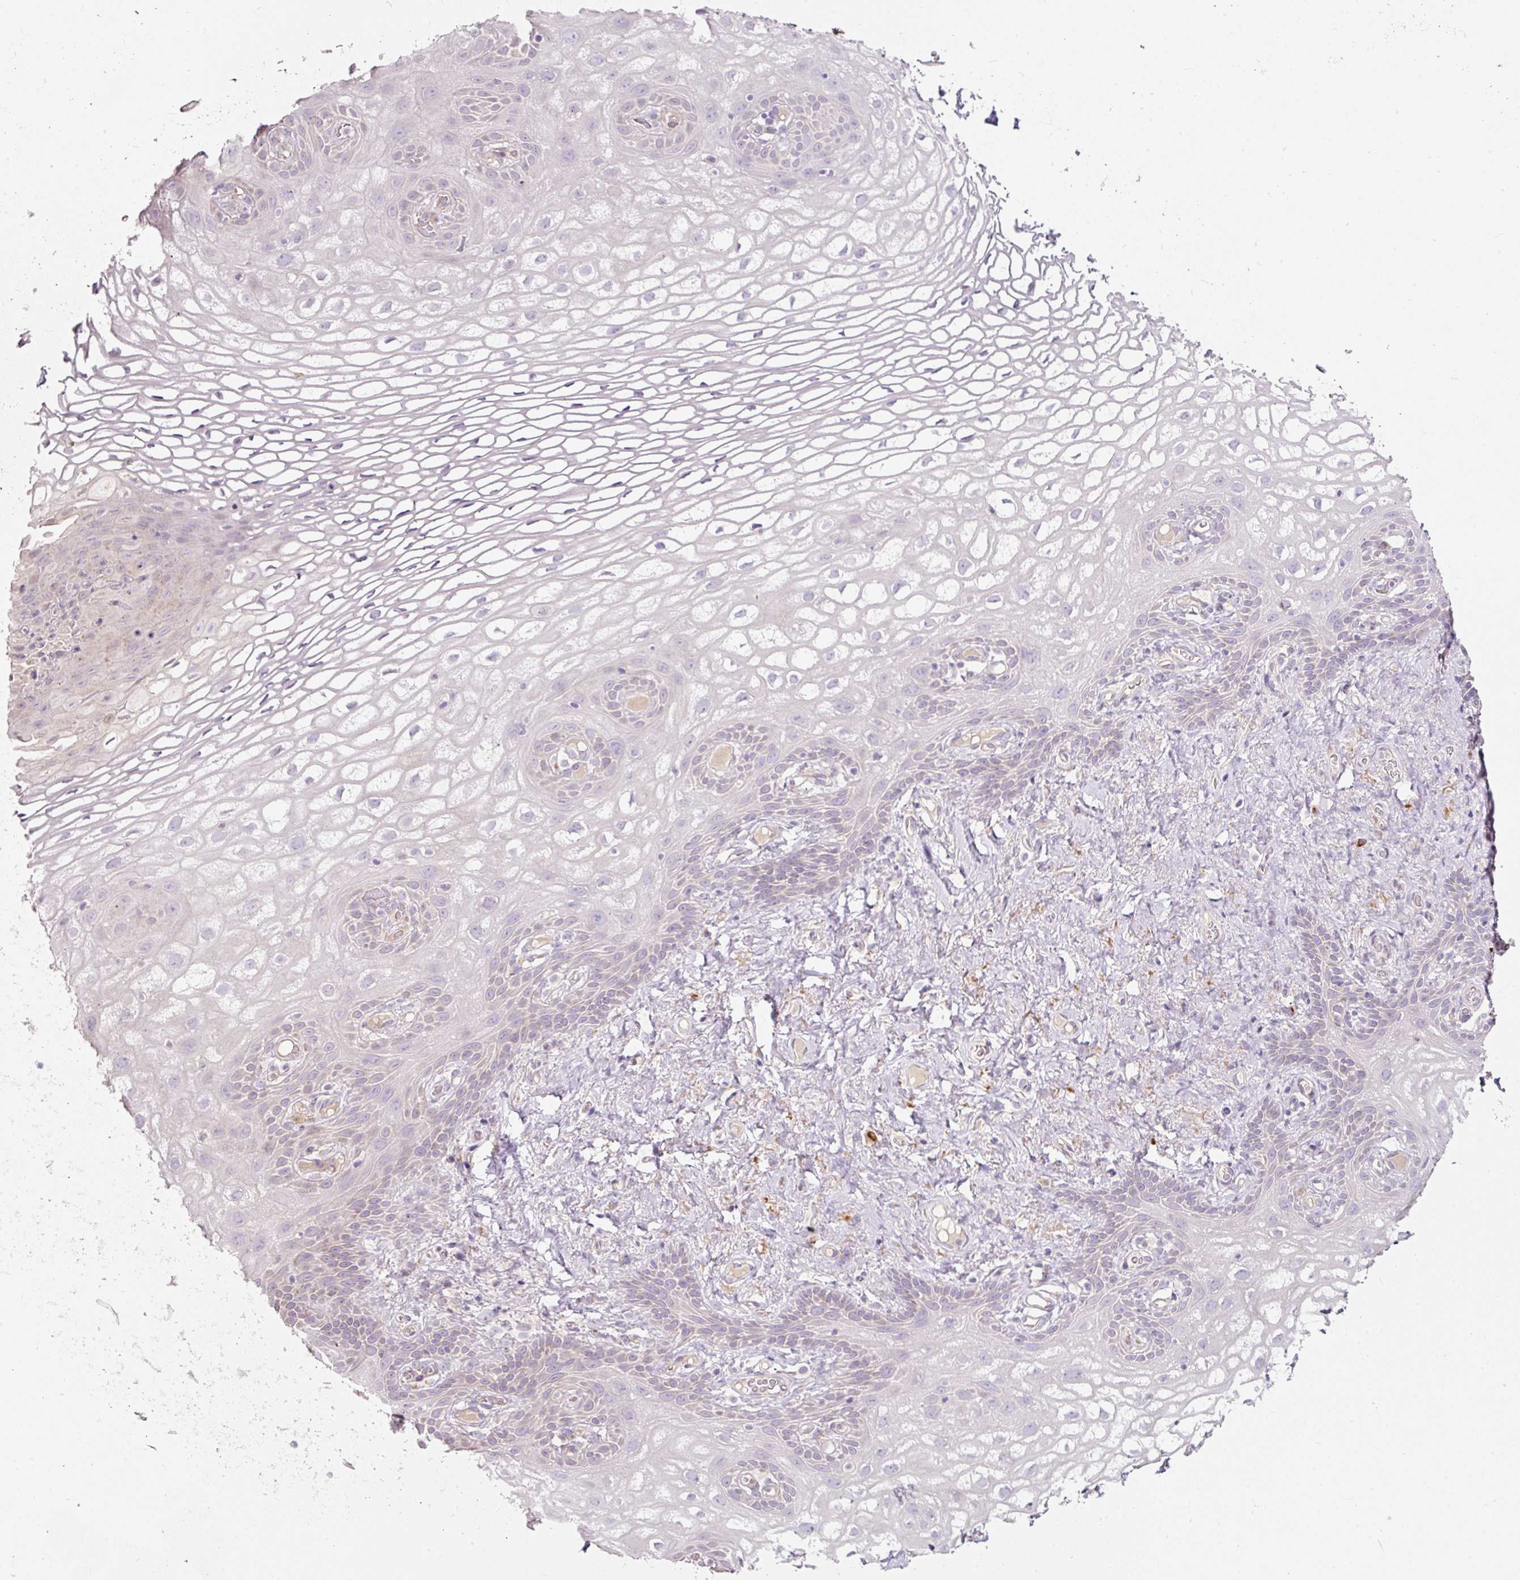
{"staining": {"intensity": "negative", "quantity": "none", "location": "none"}, "tissue": "vagina", "cell_type": "Squamous epithelial cells", "image_type": "normal", "snomed": [{"axis": "morphology", "description": "Normal tissue, NOS"}, {"axis": "topography", "description": "Vagina"}, {"axis": "topography", "description": "Peripheral nerve tissue"}], "caption": "Human vagina stained for a protein using immunohistochemistry (IHC) displays no expression in squamous epithelial cells.", "gene": "NBPF11", "patient": {"sex": "female", "age": 71}}